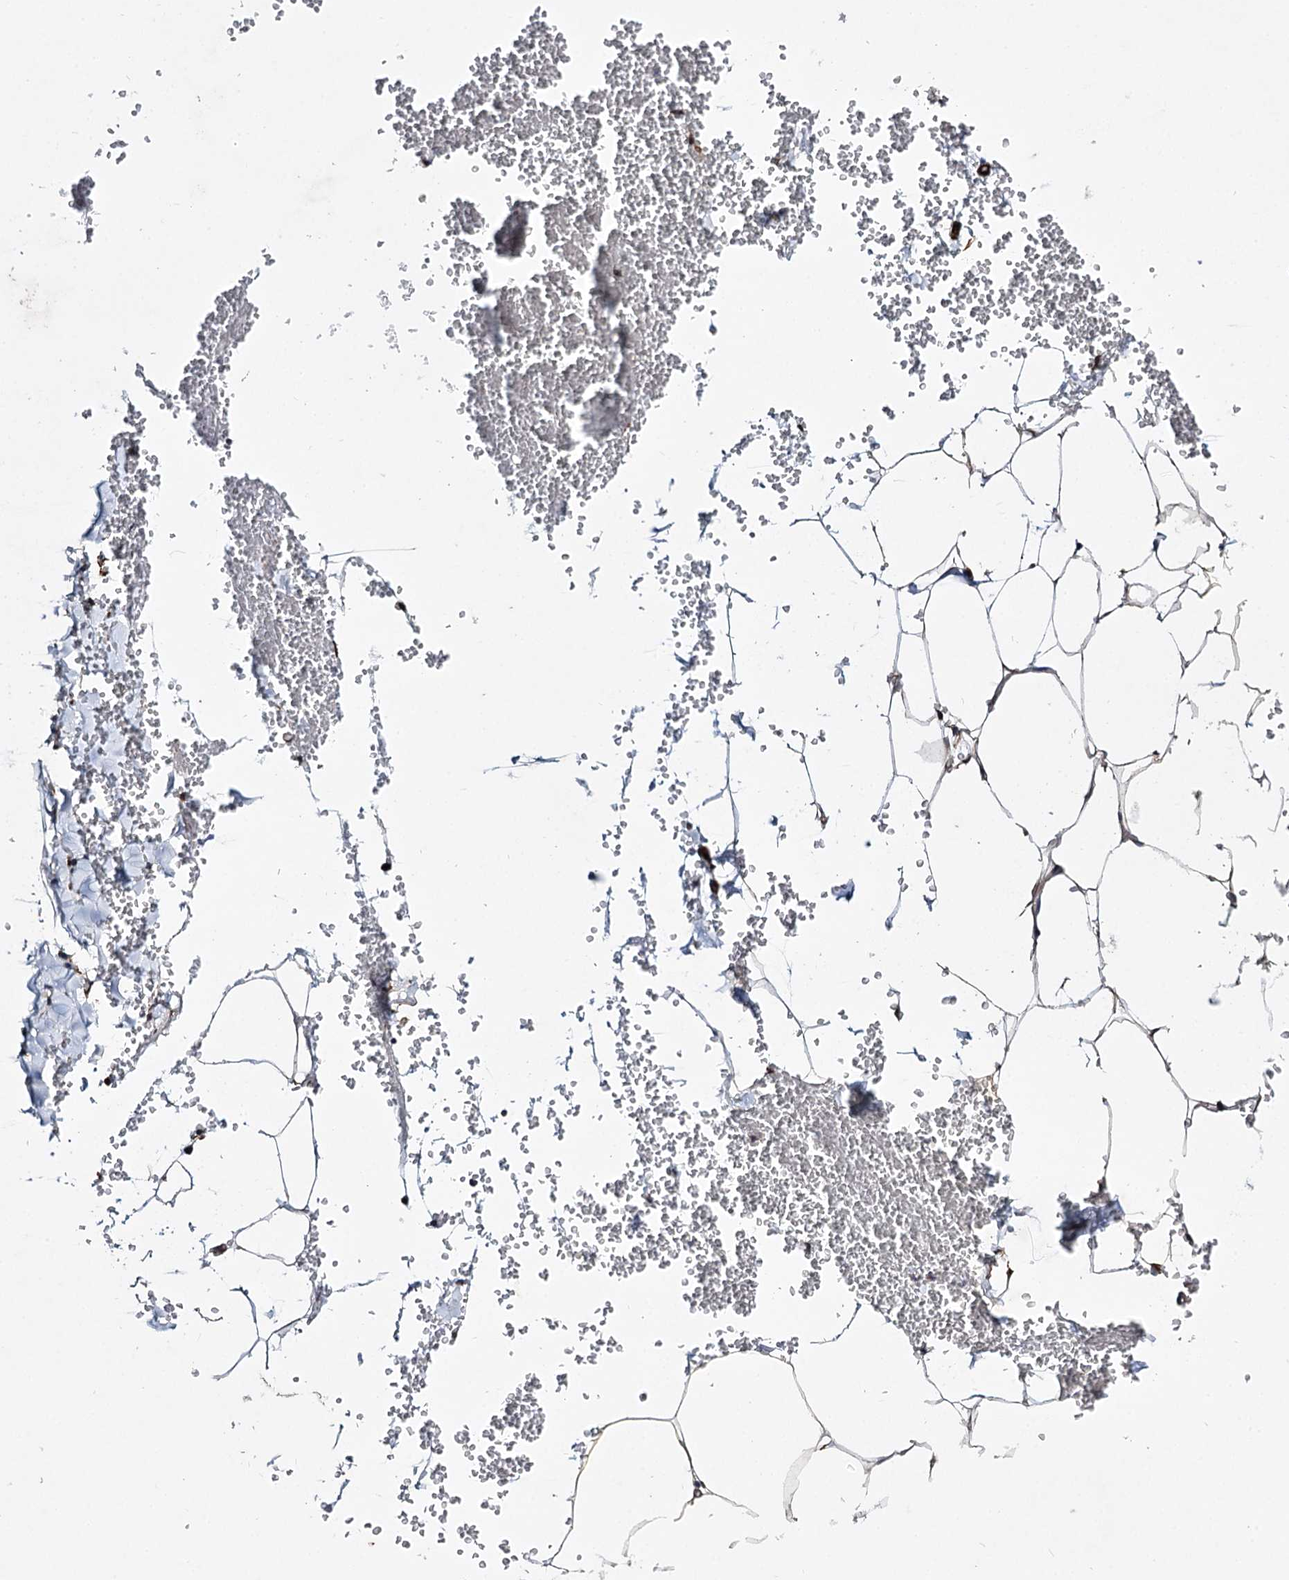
{"staining": {"intensity": "weak", "quantity": ">75%", "location": "cytoplasmic/membranous"}, "tissue": "adipose tissue", "cell_type": "Adipocytes", "image_type": "normal", "snomed": [{"axis": "morphology", "description": "Normal tissue, NOS"}, {"axis": "topography", "description": "Gallbladder"}, {"axis": "topography", "description": "Peripheral nerve tissue"}], "caption": "A high-resolution histopathology image shows immunohistochemistry staining of benign adipose tissue, which reveals weak cytoplasmic/membranous expression in approximately >75% of adipocytes.", "gene": "DPEP2", "patient": {"sex": "male", "age": 38}}